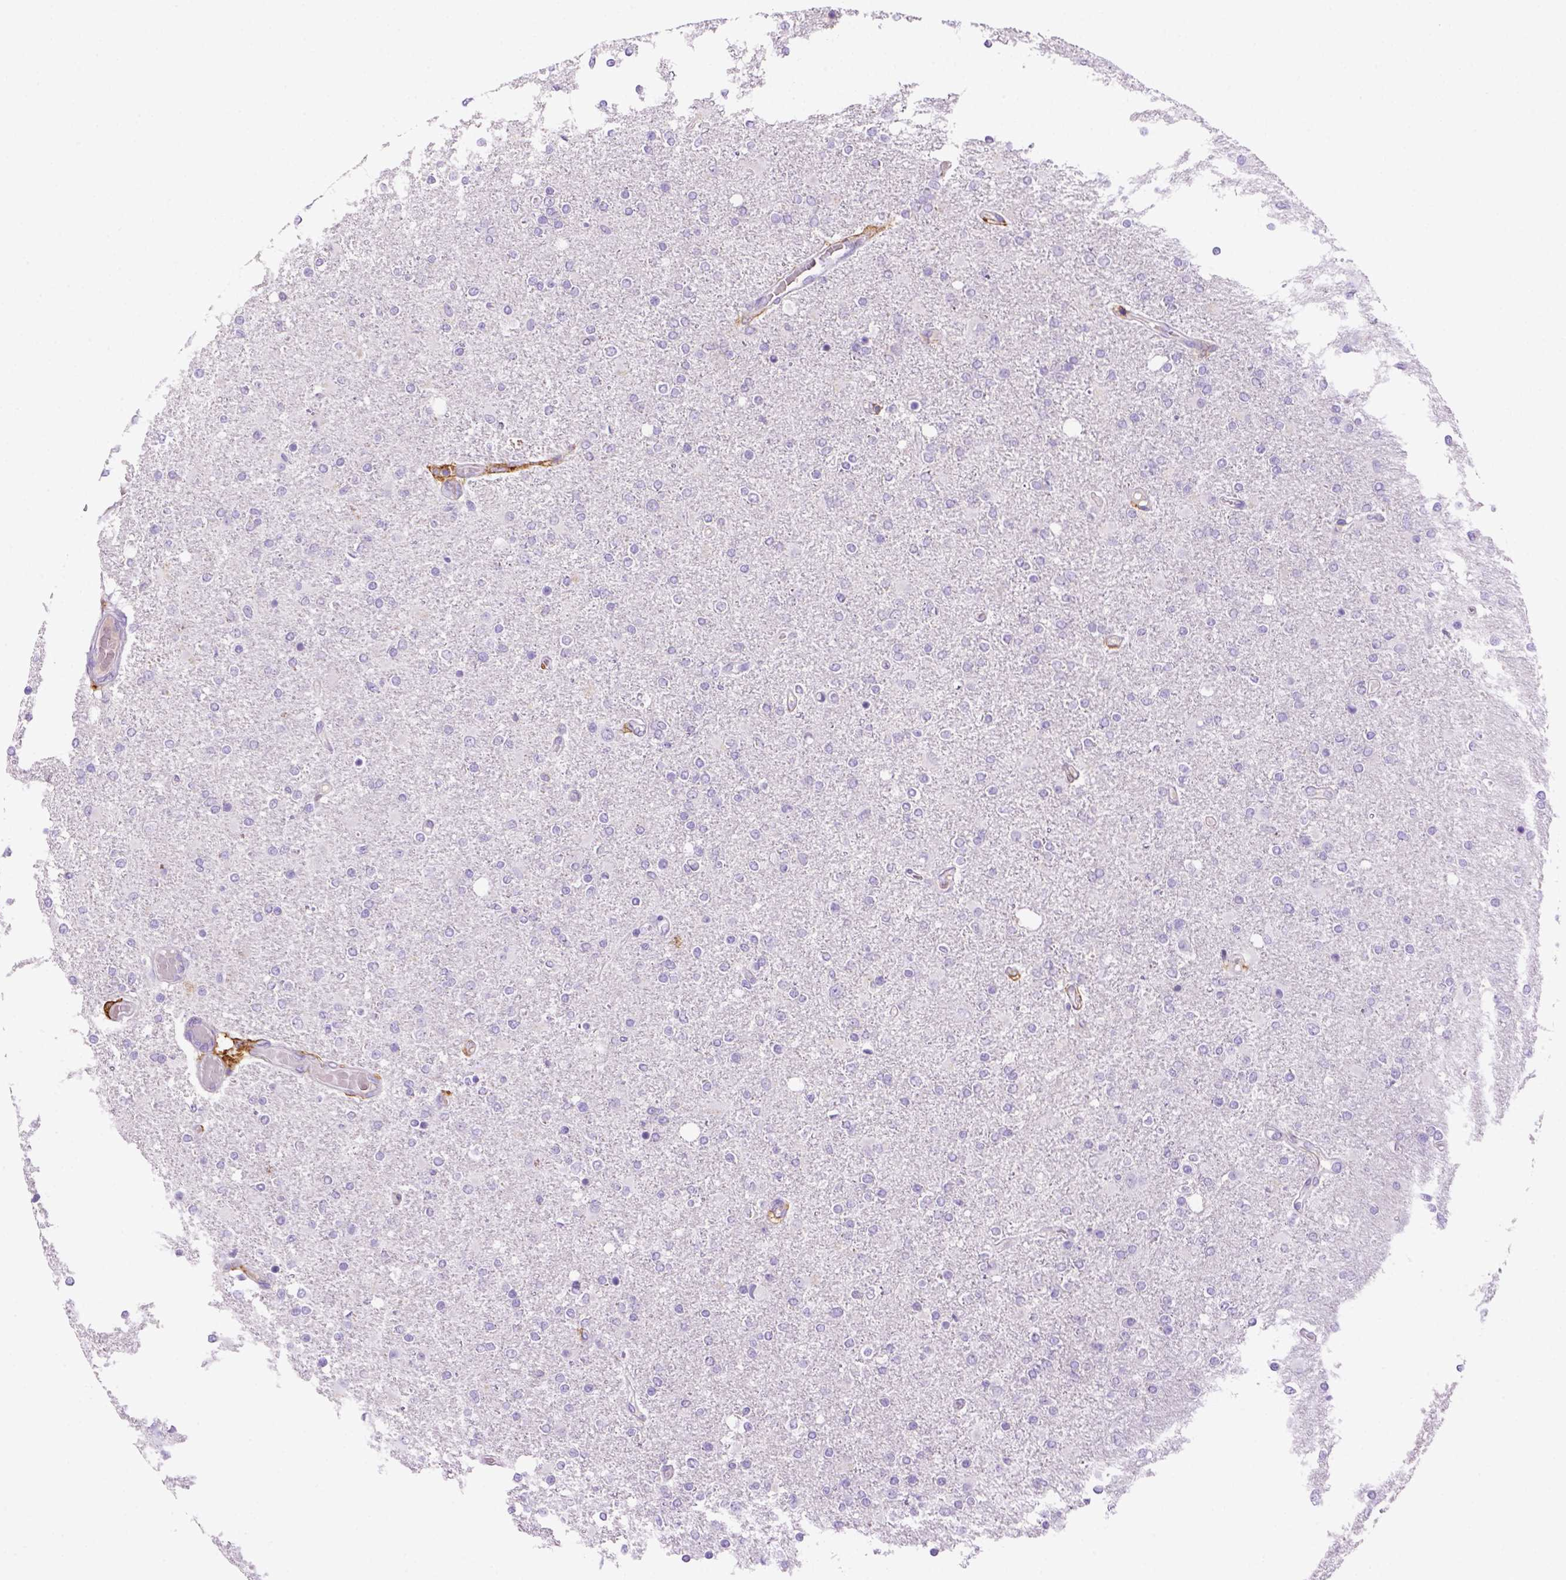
{"staining": {"intensity": "negative", "quantity": "none", "location": "none"}, "tissue": "glioma", "cell_type": "Tumor cells", "image_type": "cancer", "snomed": [{"axis": "morphology", "description": "Glioma, malignant, High grade"}, {"axis": "topography", "description": "Cerebral cortex"}], "caption": "Human malignant glioma (high-grade) stained for a protein using immunohistochemistry reveals no staining in tumor cells.", "gene": "CD14", "patient": {"sex": "male", "age": 70}}